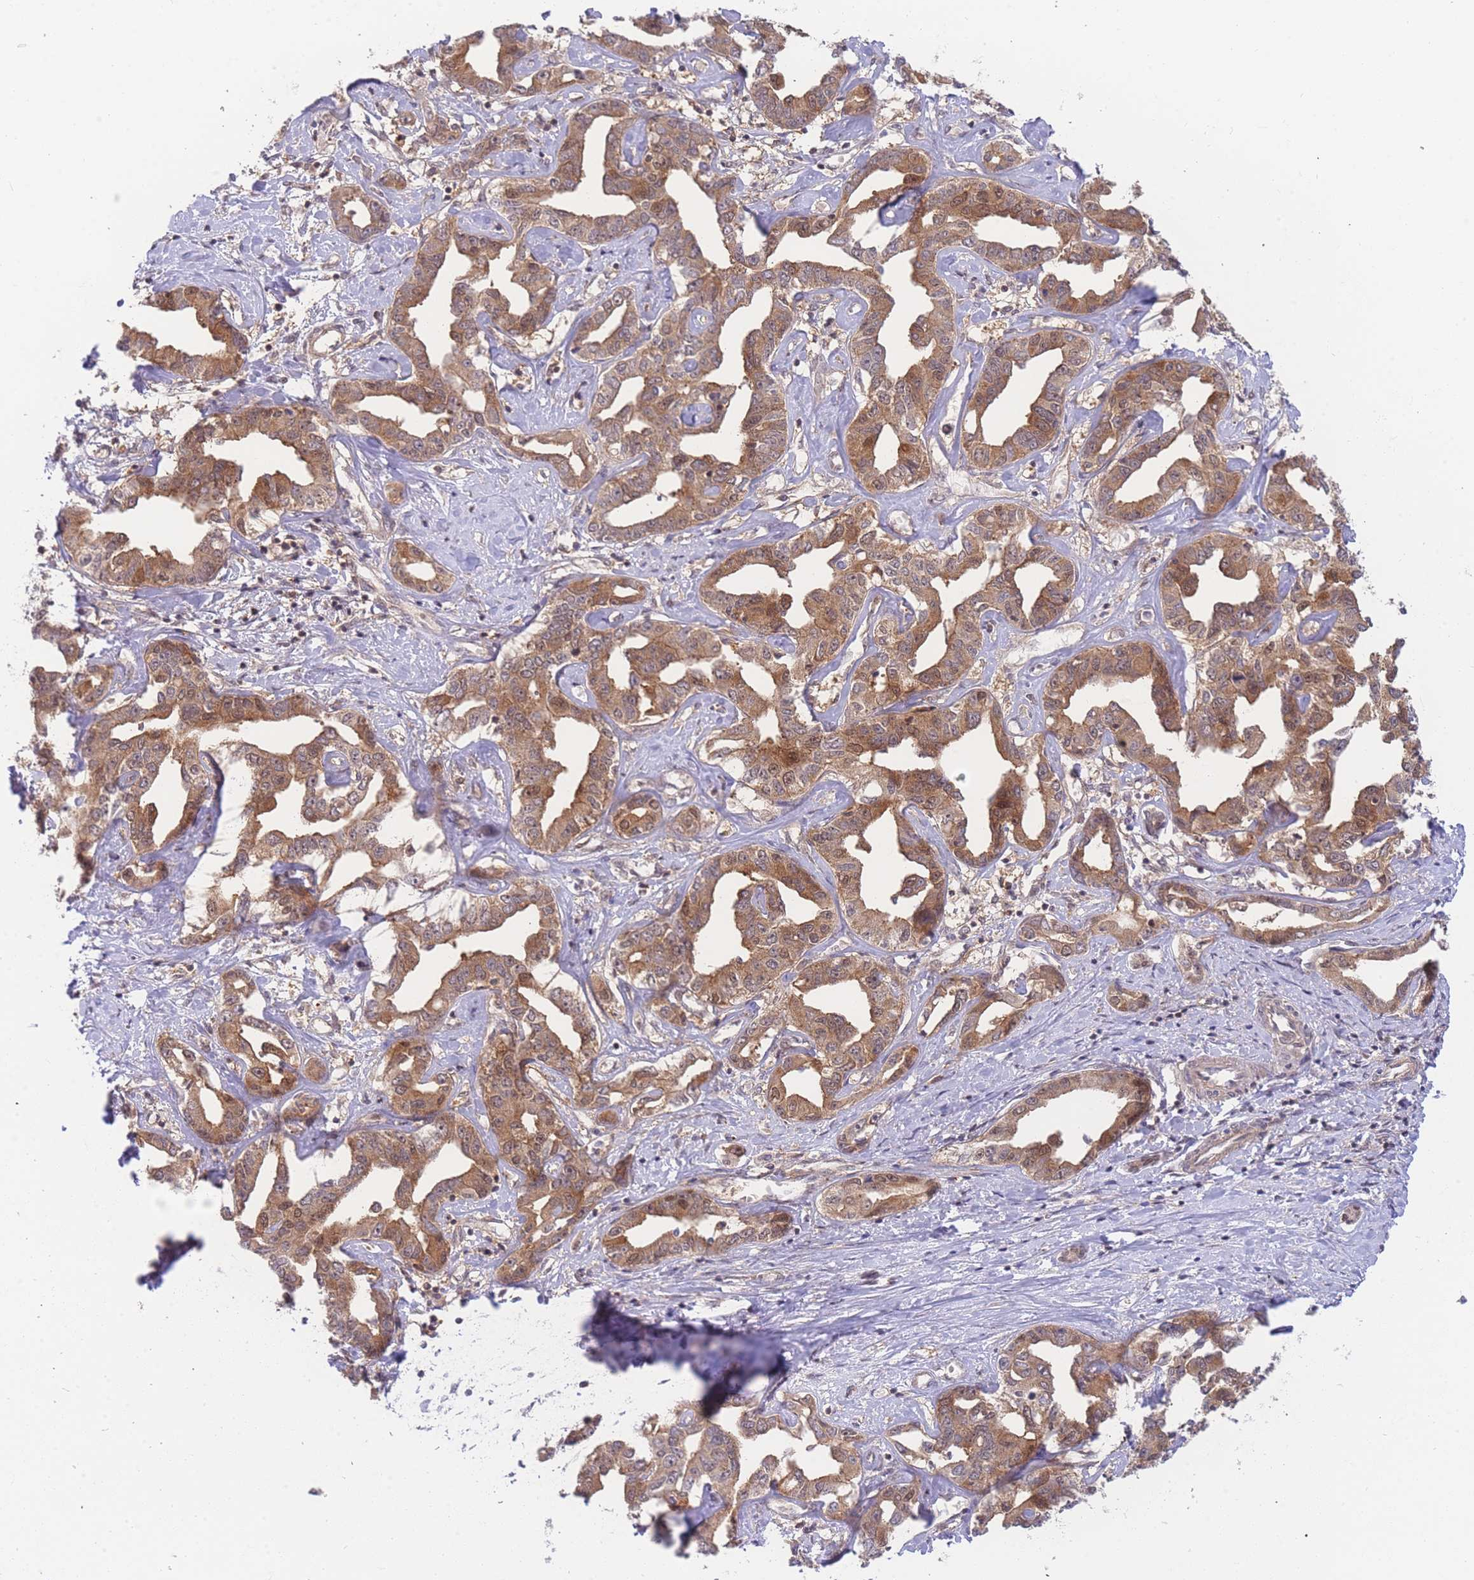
{"staining": {"intensity": "moderate", "quantity": ">75%", "location": "cytoplasmic/membranous"}, "tissue": "liver cancer", "cell_type": "Tumor cells", "image_type": "cancer", "snomed": [{"axis": "morphology", "description": "Cholangiocarcinoma"}, {"axis": "topography", "description": "Liver"}], "caption": "An immunohistochemistry (IHC) histopathology image of neoplastic tissue is shown. Protein staining in brown labels moderate cytoplasmic/membranous positivity in liver cancer within tumor cells.", "gene": "KIAA1191", "patient": {"sex": "male", "age": 59}}